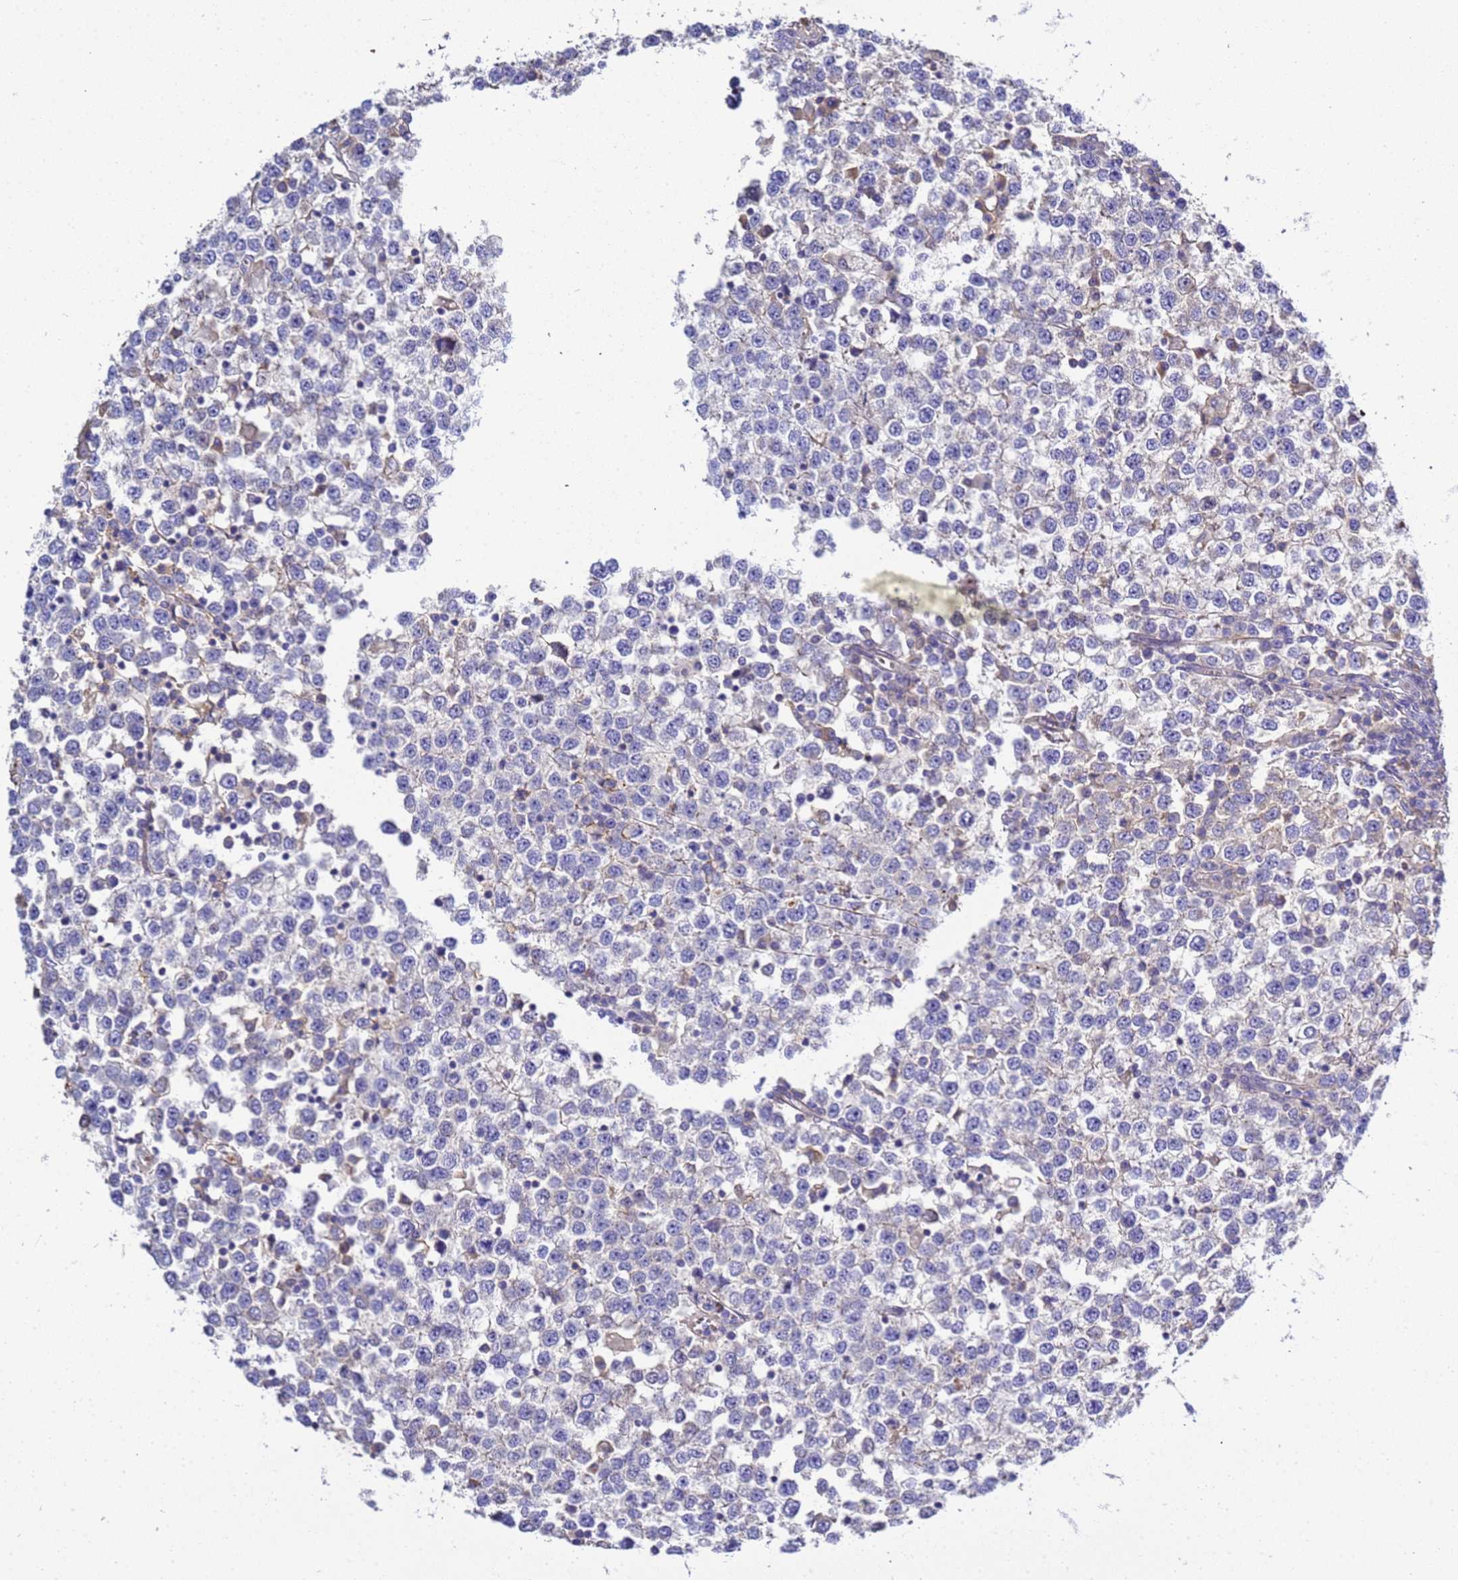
{"staining": {"intensity": "negative", "quantity": "none", "location": "none"}, "tissue": "testis cancer", "cell_type": "Tumor cells", "image_type": "cancer", "snomed": [{"axis": "morphology", "description": "Seminoma, NOS"}, {"axis": "topography", "description": "Testis"}], "caption": "Testis seminoma stained for a protein using immunohistochemistry (IHC) exhibits no positivity tumor cells.", "gene": "TBCD", "patient": {"sex": "male", "age": 65}}